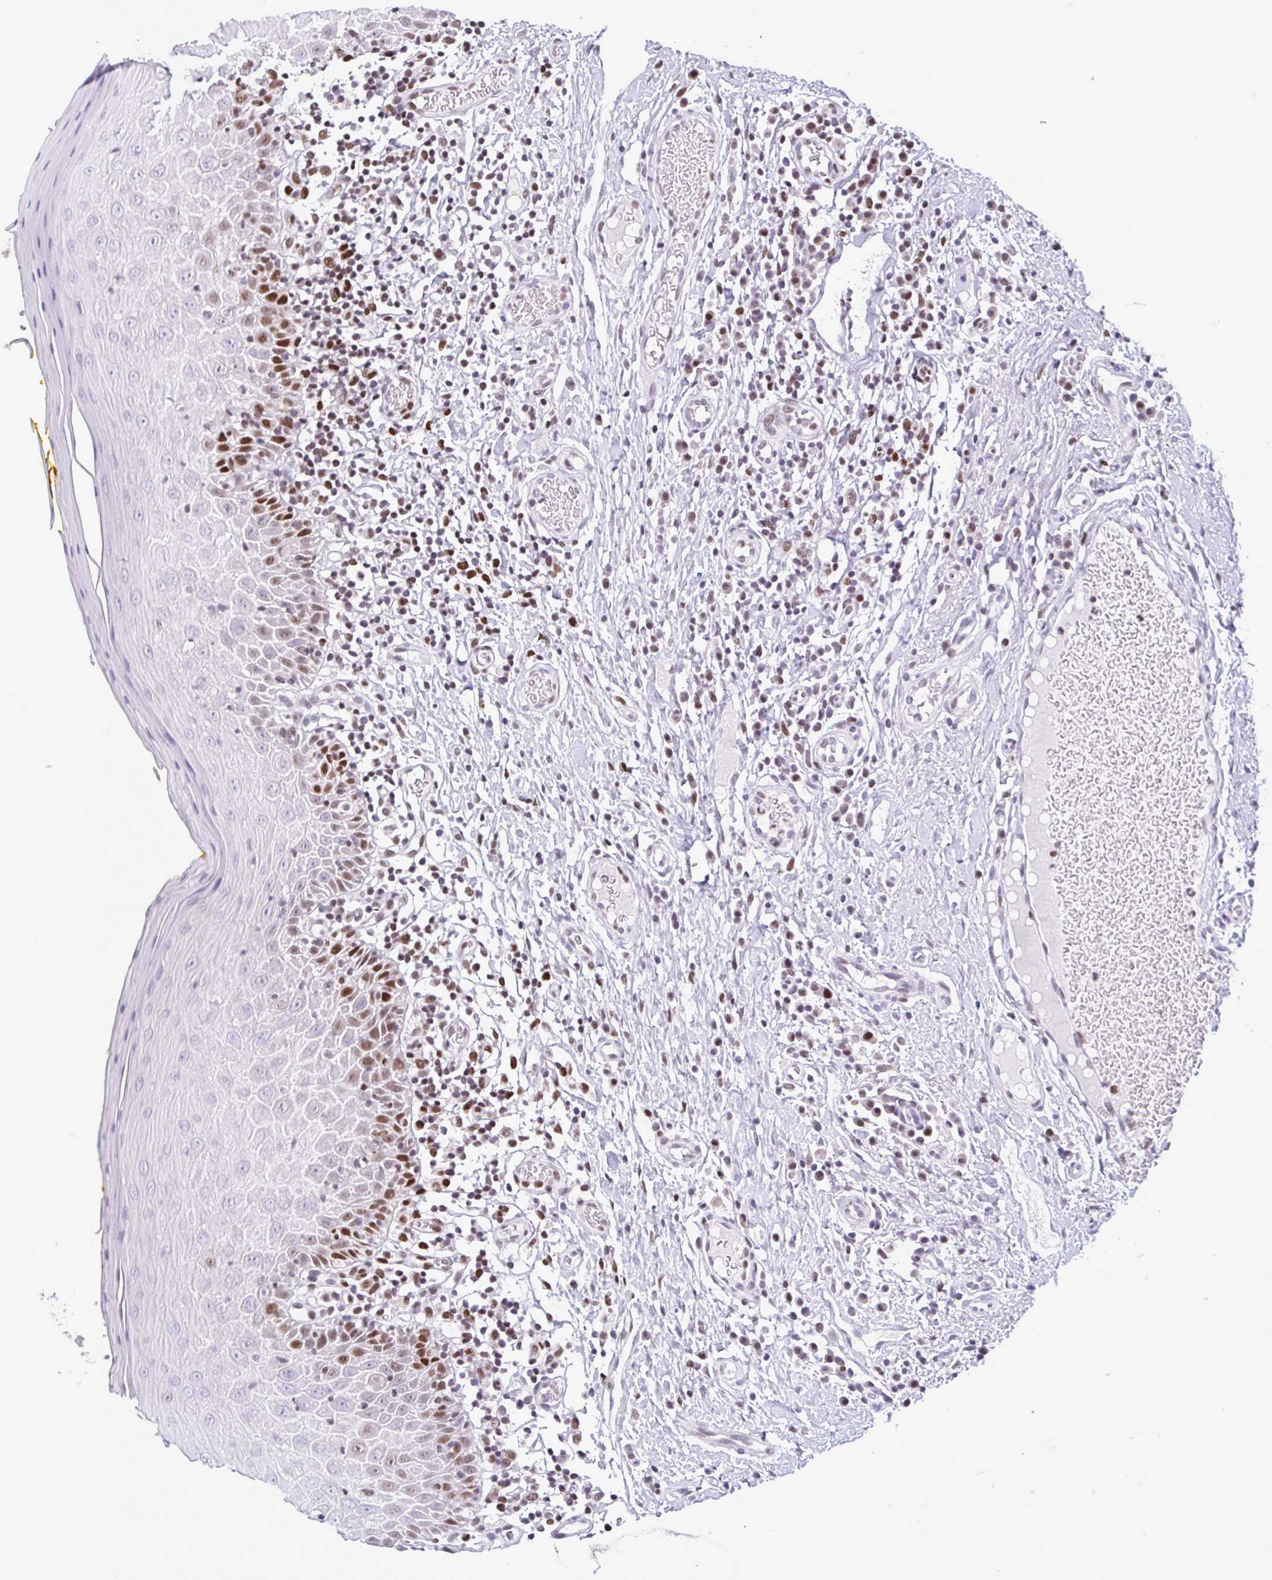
{"staining": {"intensity": "moderate", "quantity": "25%-75%", "location": "nuclear"}, "tissue": "oral mucosa", "cell_type": "Squamous epithelial cells", "image_type": "normal", "snomed": [{"axis": "morphology", "description": "Normal tissue, NOS"}, {"axis": "topography", "description": "Oral tissue"}, {"axis": "topography", "description": "Tounge, NOS"}], "caption": "Immunohistochemical staining of unremarkable oral mucosa reveals moderate nuclear protein staining in approximately 25%-75% of squamous epithelial cells. Using DAB (brown) and hematoxylin (blue) stains, captured at high magnification using brightfield microscopy.", "gene": "IRF1", "patient": {"sex": "female", "age": 58}}